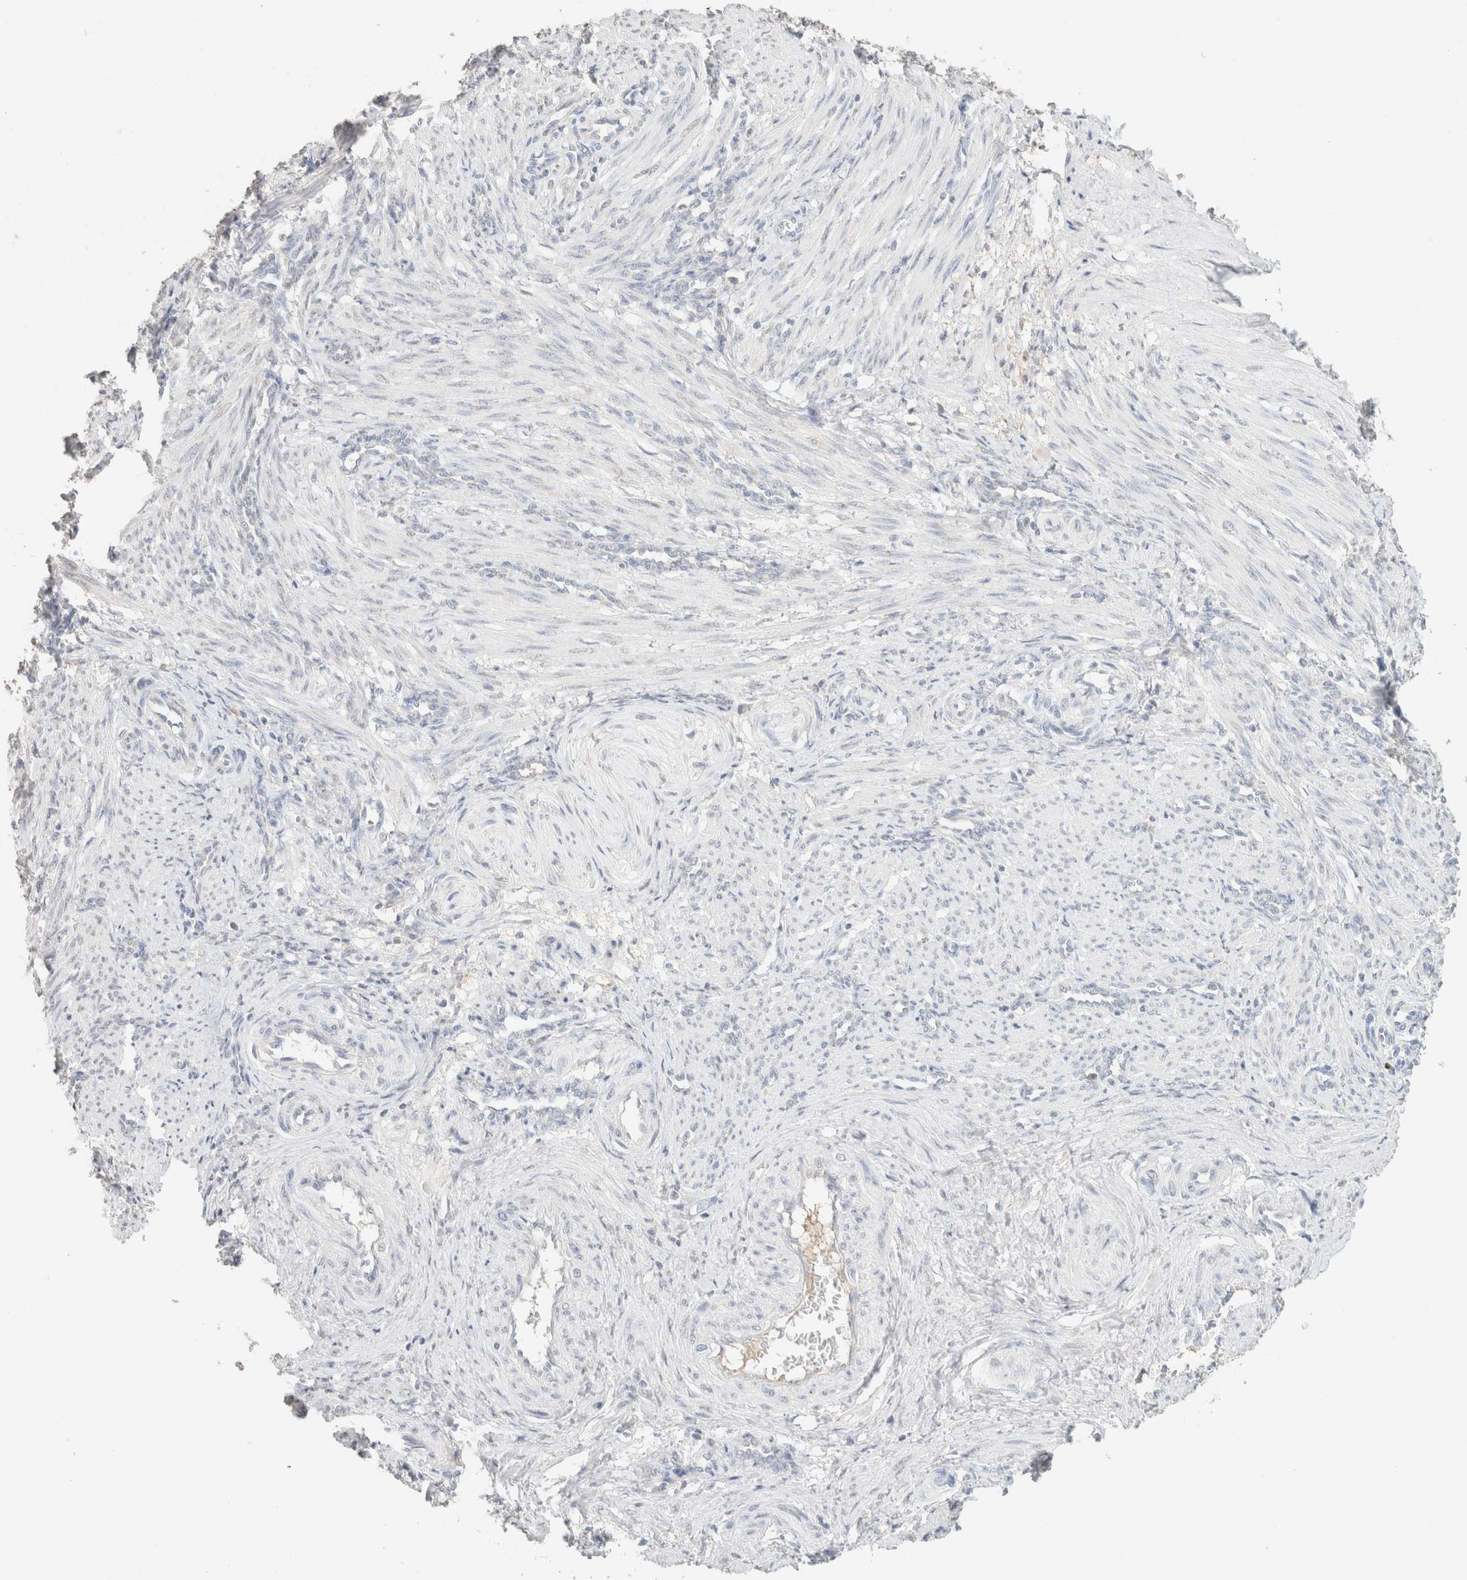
{"staining": {"intensity": "negative", "quantity": "none", "location": "none"}, "tissue": "smooth muscle", "cell_type": "Smooth muscle cells", "image_type": "normal", "snomed": [{"axis": "morphology", "description": "Normal tissue, NOS"}, {"axis": "topography", "description": "Endometrium"}], "caption": "This histopathology image is of normal smooth muscle stained with immunohistochemistry to label a protein in brown with the nuclei are counter-stained blue. There is no expression in smooth muscle cells.", "gene": "CPA1", "patient": {"sex": "female", "age": 33}}